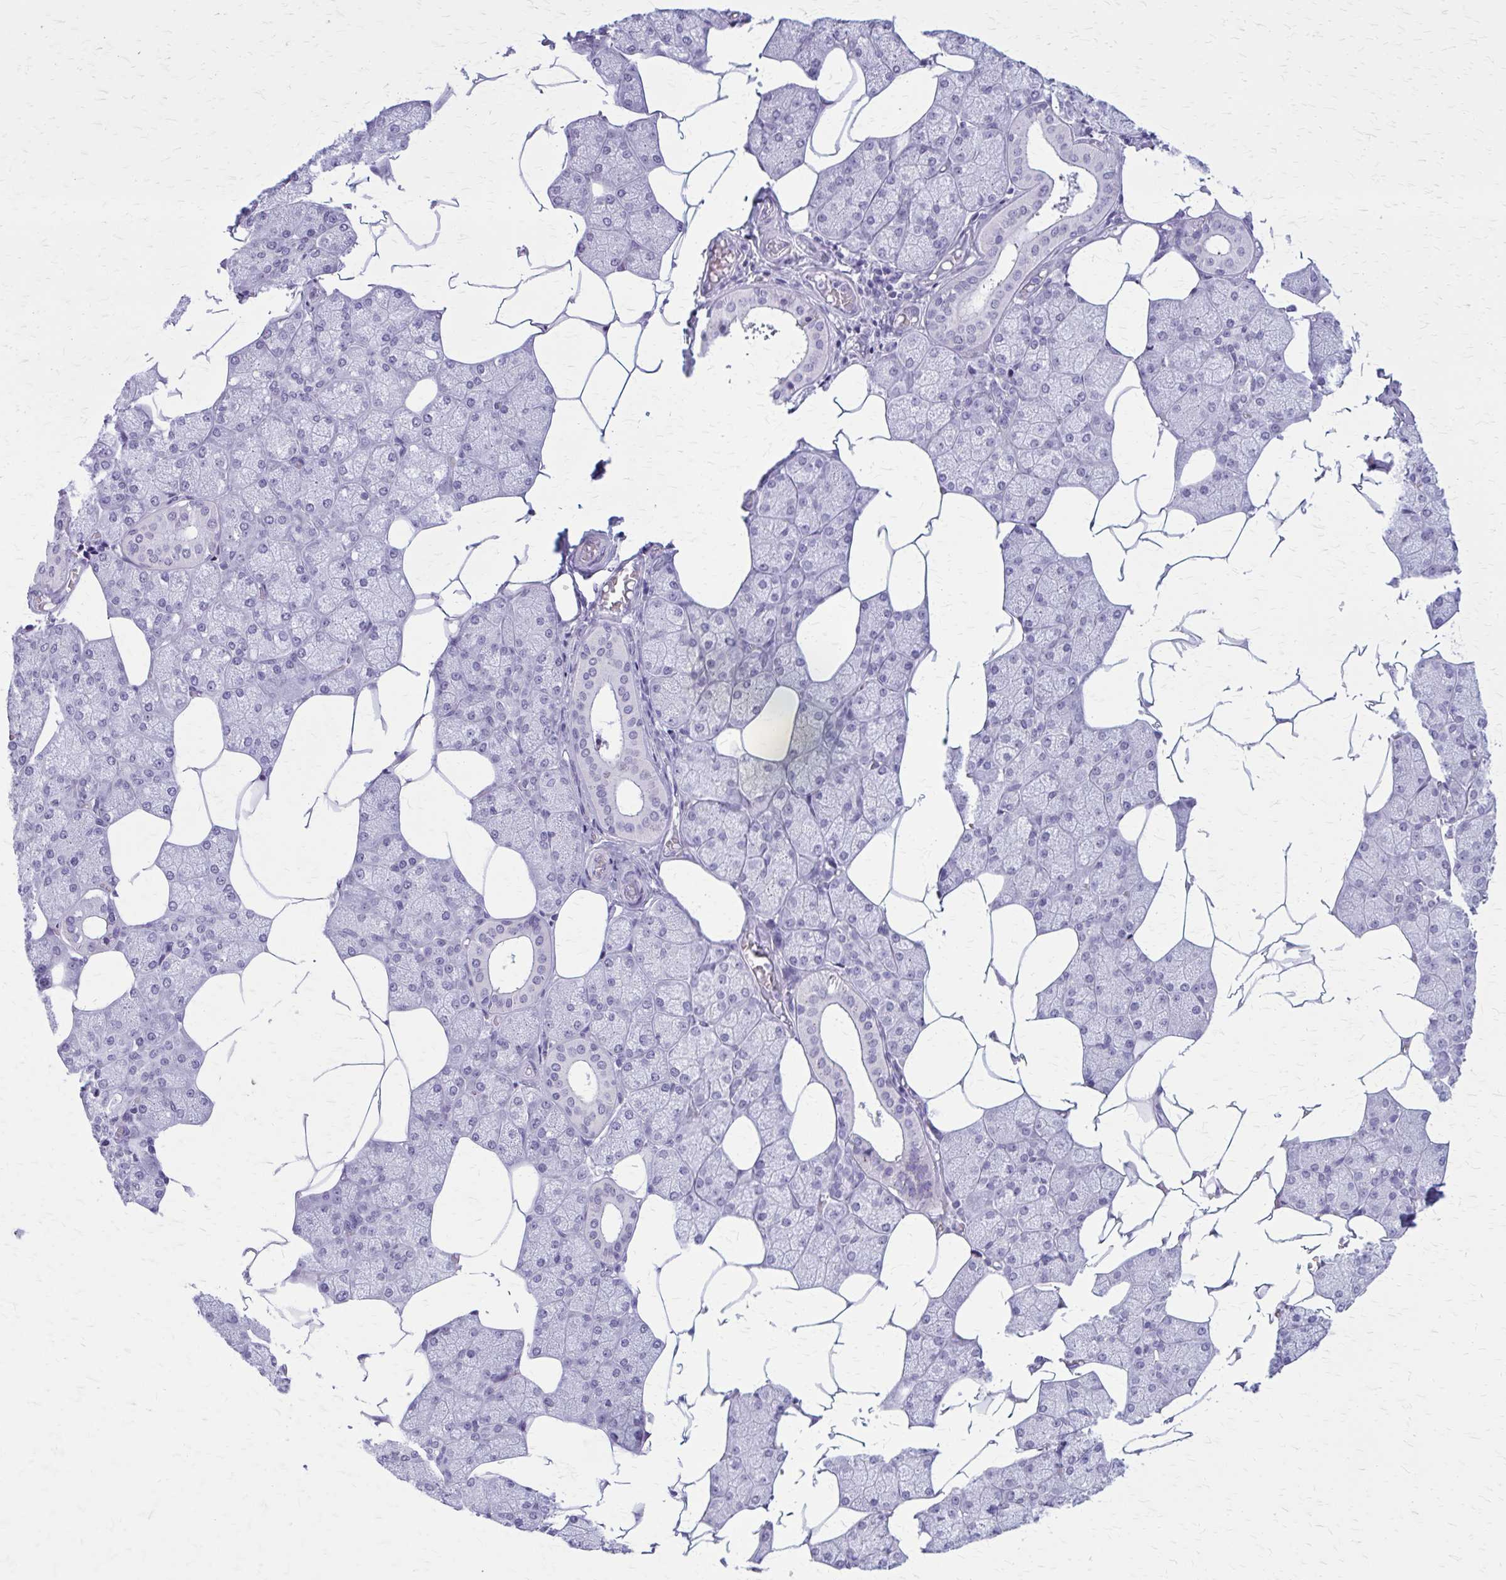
{"staining": {"intensity": "negative", "quantity": "none", "location": "none"}, "tissue": "salivary gland", "cell_type": "Glandular cells", "image_type": "normal", "snomed": [{"axis": "morphology", "description": "Normal tissue, NOS"}, {"axis": "topography", "description": "Salivary gland"}], "caption": "The micrograph shows no staining of glandular cells in unremarkable salivary gland.", "gene": "GAD1", "patient": {"sex": "female", "age": 43}}